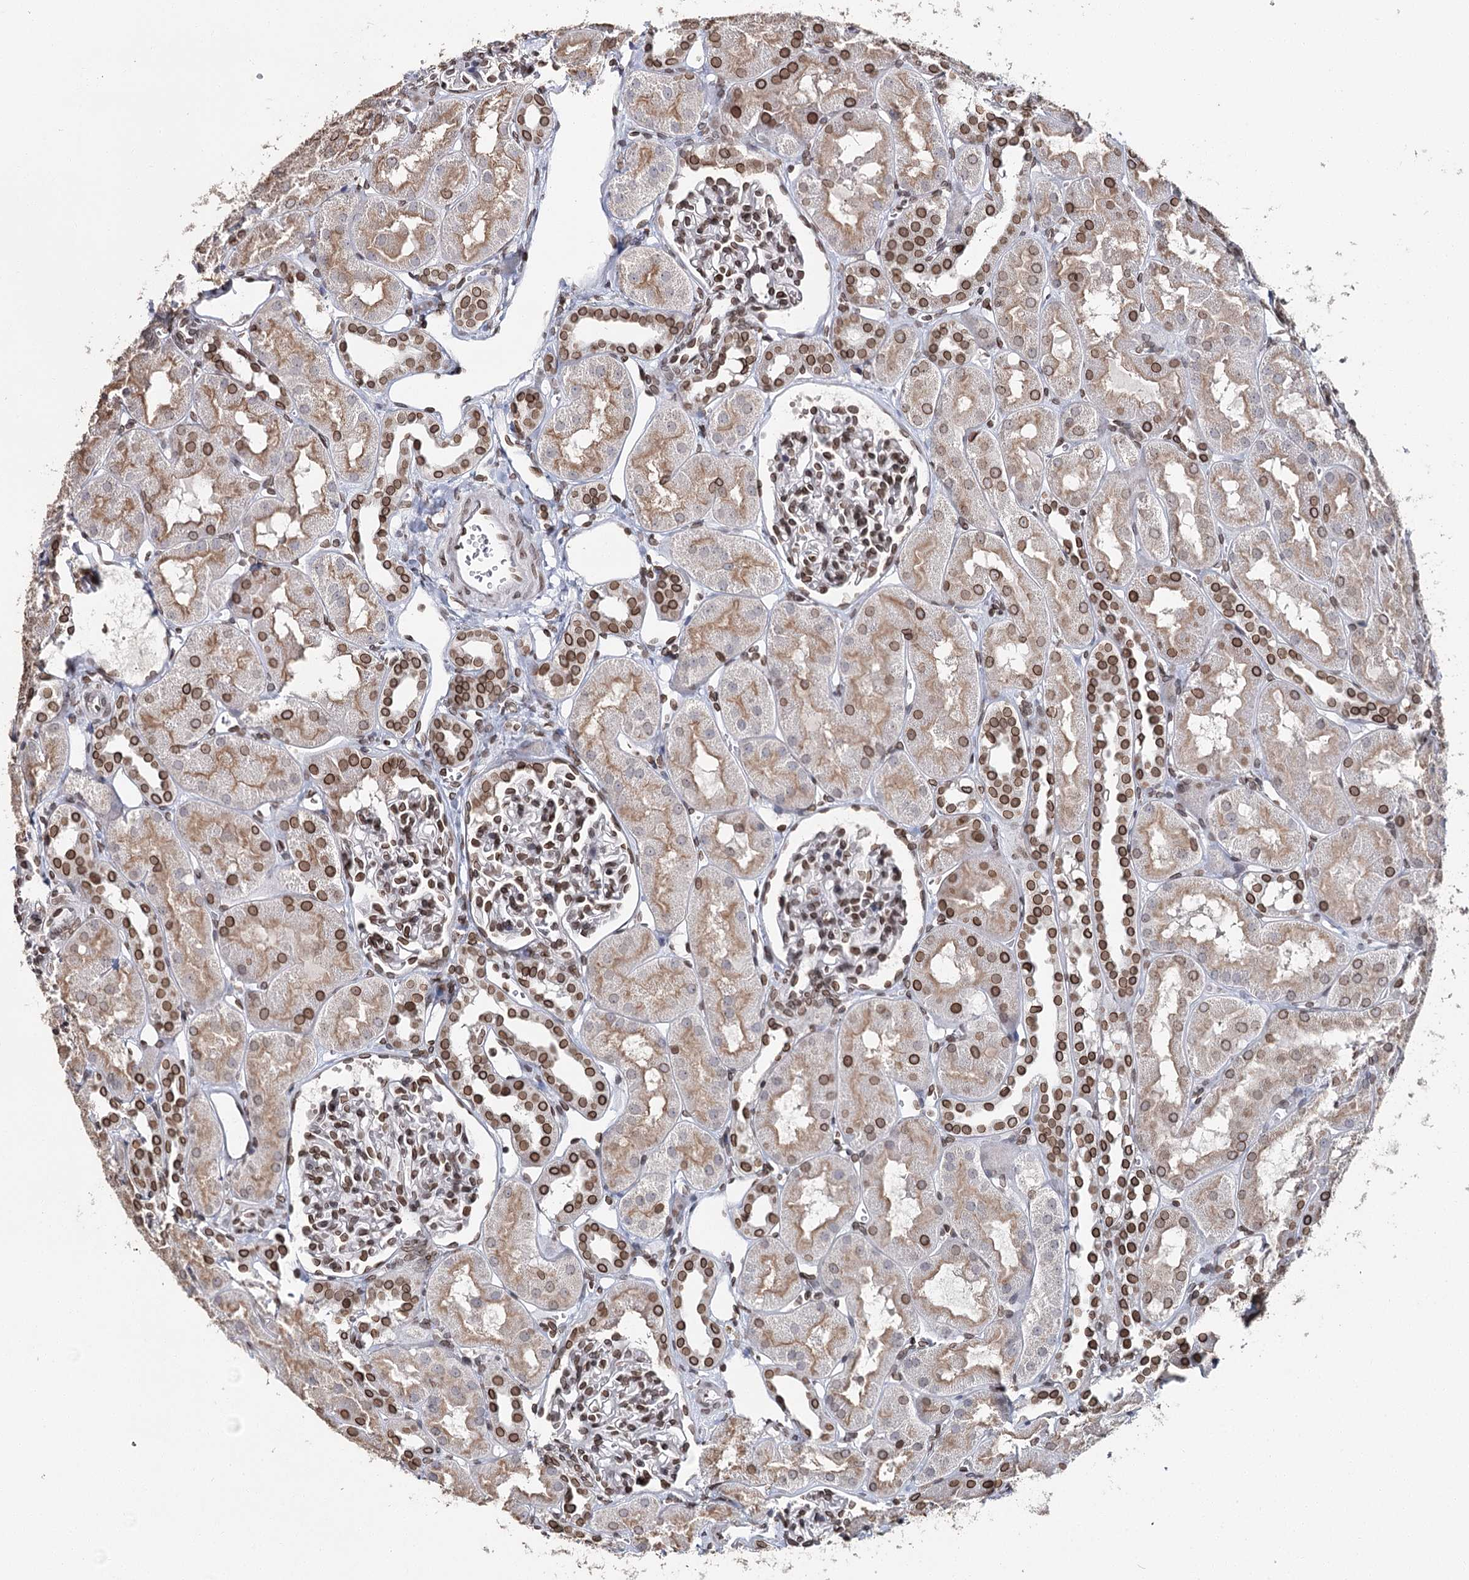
{"staining": {"intensity": "moderate", "quantity": ">75%", "location": "nuclear"}, "tissue": "kidney", "cell_type": "Cells in glomeruli", "image_type": "normal", "snomed": [{"axis": "morphology", "description": "Normal tissue, NOS"}, {"axis": "topography", "description": "Kidney"}, {"axis": "topography", "description": "Urinary bladder"}], "caption": "This is a photomicrograph of IHC staining of benign kidney, which shows moderate positivity in the nuclear of cells in glomeruli.", "gene": "KIAA0930", "patient": {"sex": "male", "age": 16}}